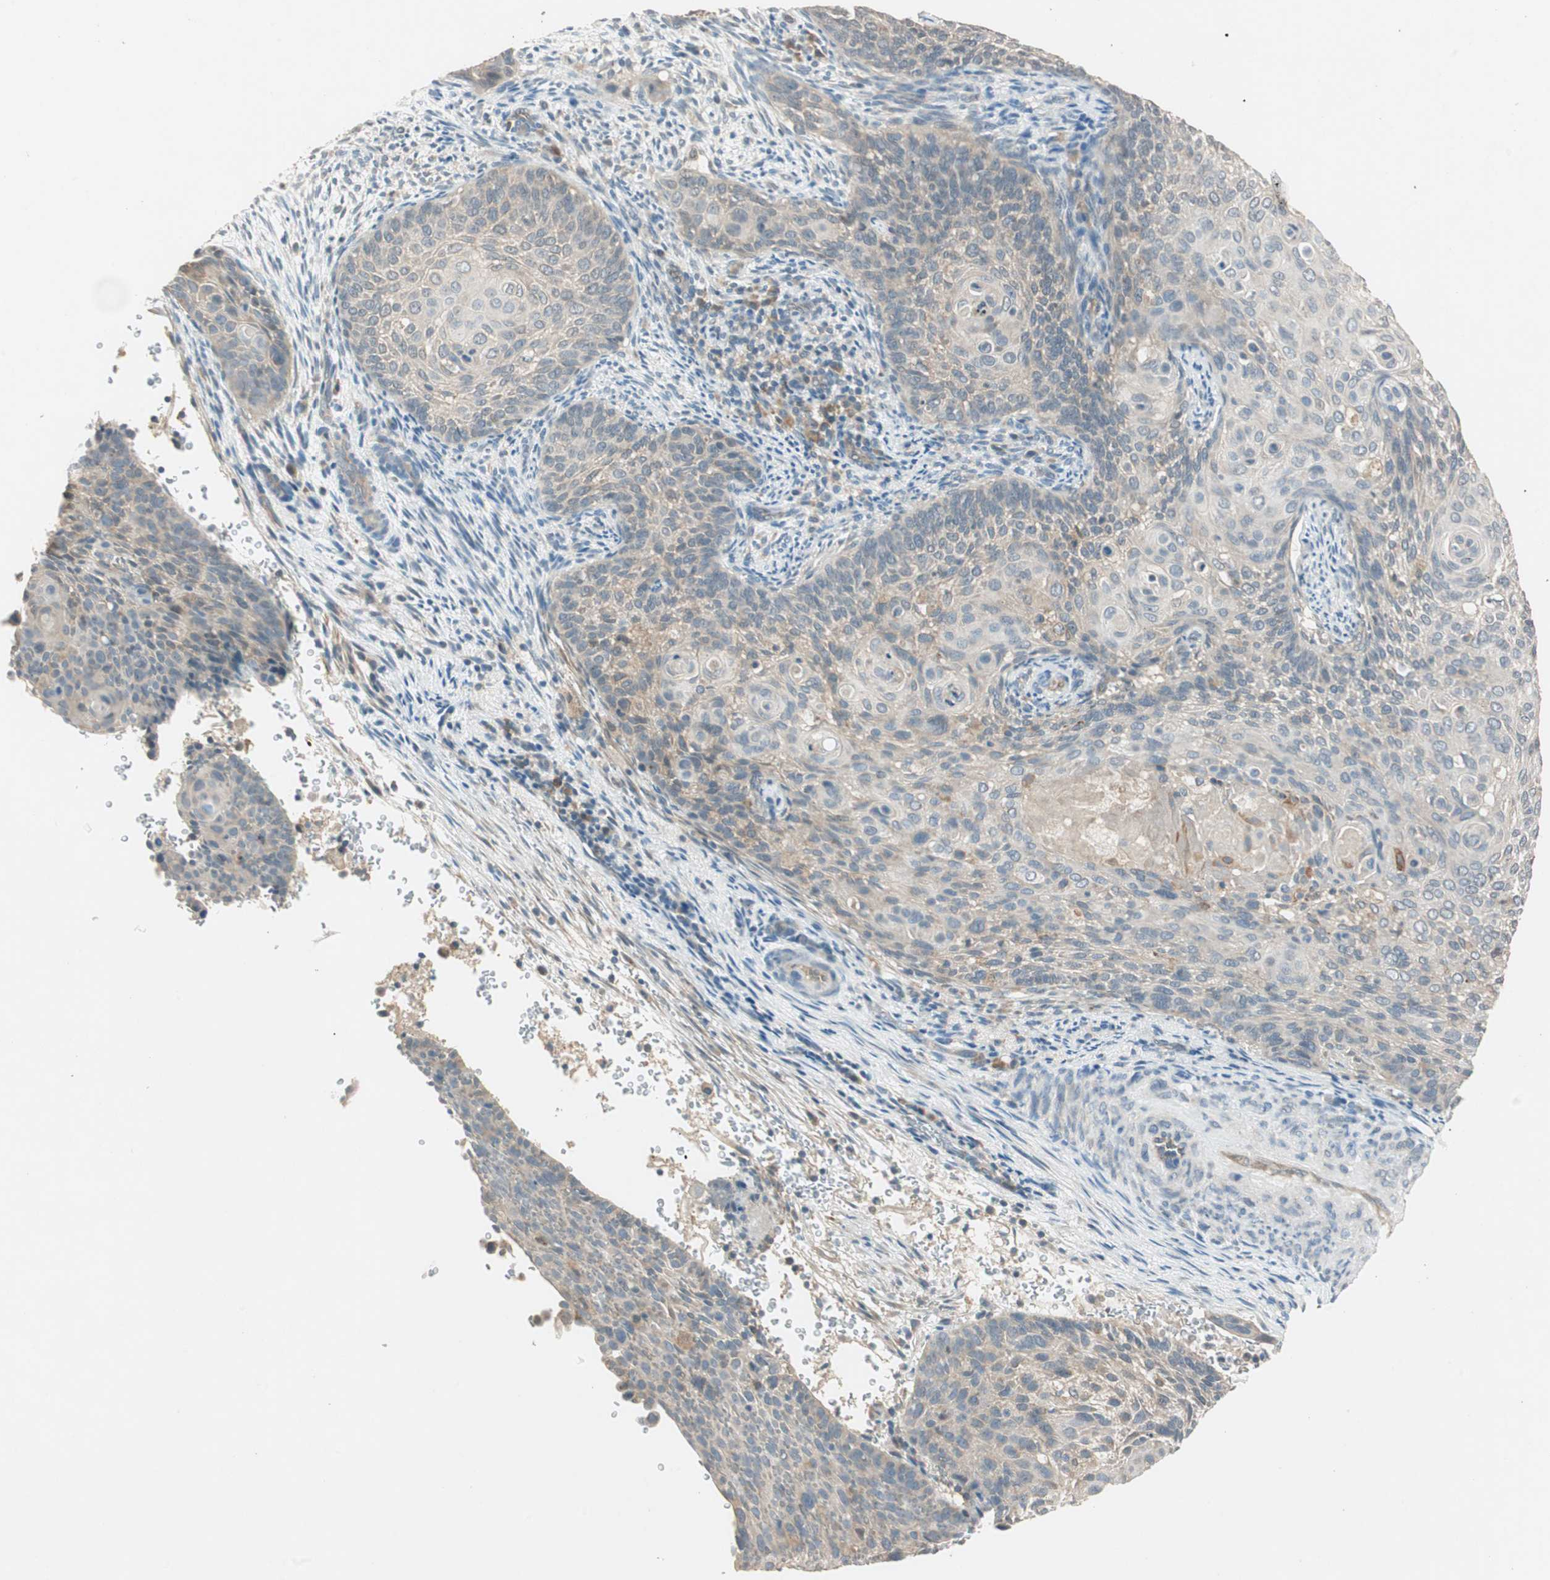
{"staining": {"intensity": "weak", "quantity": ">75%", "location": "cytoplasmic/membranous"}, "tissue": "cervical cancer", "cell_type": "Tumor cells", "image_type": "cancer", "snomed": [{"axis": "morphology", "description": "Squamous cell carcinoma, NOS"}, {"axis": "topography", "description": "Cervix"}], "caption": "Immunohistochemical staining of squamous cell carcinoma (cervical) reveals weak cytoplasmic/membranous protein expression in approximately >75% of tumor cells. The staining was performed using DAB to visualize the protein expression in brown, while the nuclei were stained in blue with hematoxylin (Magnification: 20x).", "gene": "NCLN", "patient": {"sex": "female", "age": 33}}